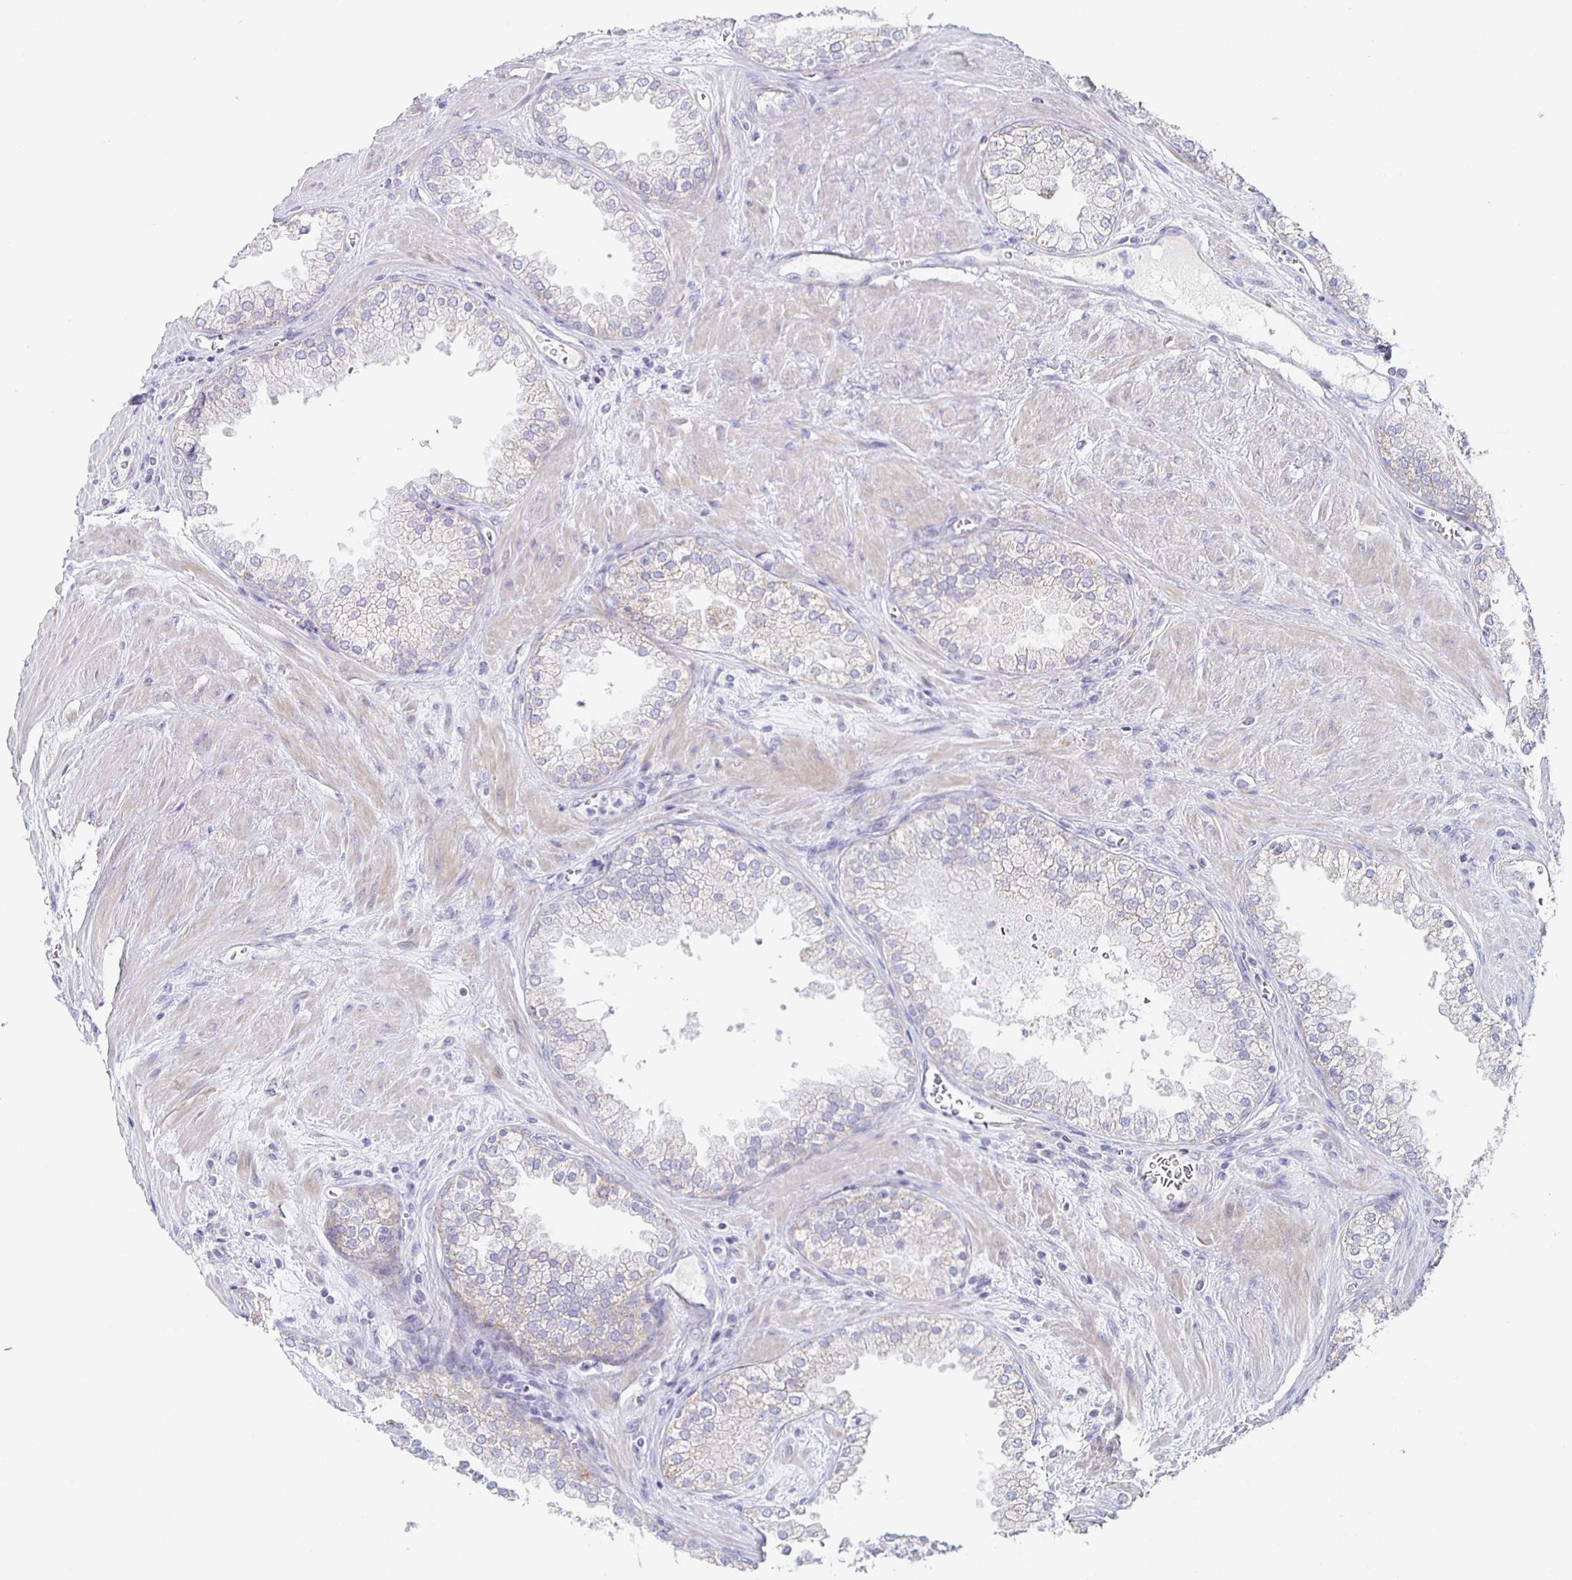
{"staining": {"intensity": "negative", "quantity": "none", "location": "none"}, "tissue": "prostate cancer", "cell_type": "Tumor cells", "image_type": "cancer", "snomed": [{"axis": "morphology", "description": "Adenocarcinoma, High grade"}, {"axis": "topography", "description": "Prostate"}], "caption": "A histopathology image of human prostate cancer (high-grade adenocarcinoma) is negative for staining in tumor cells.", "gene": "CENPH", "patient": {"sex": "male", "age": 66}}